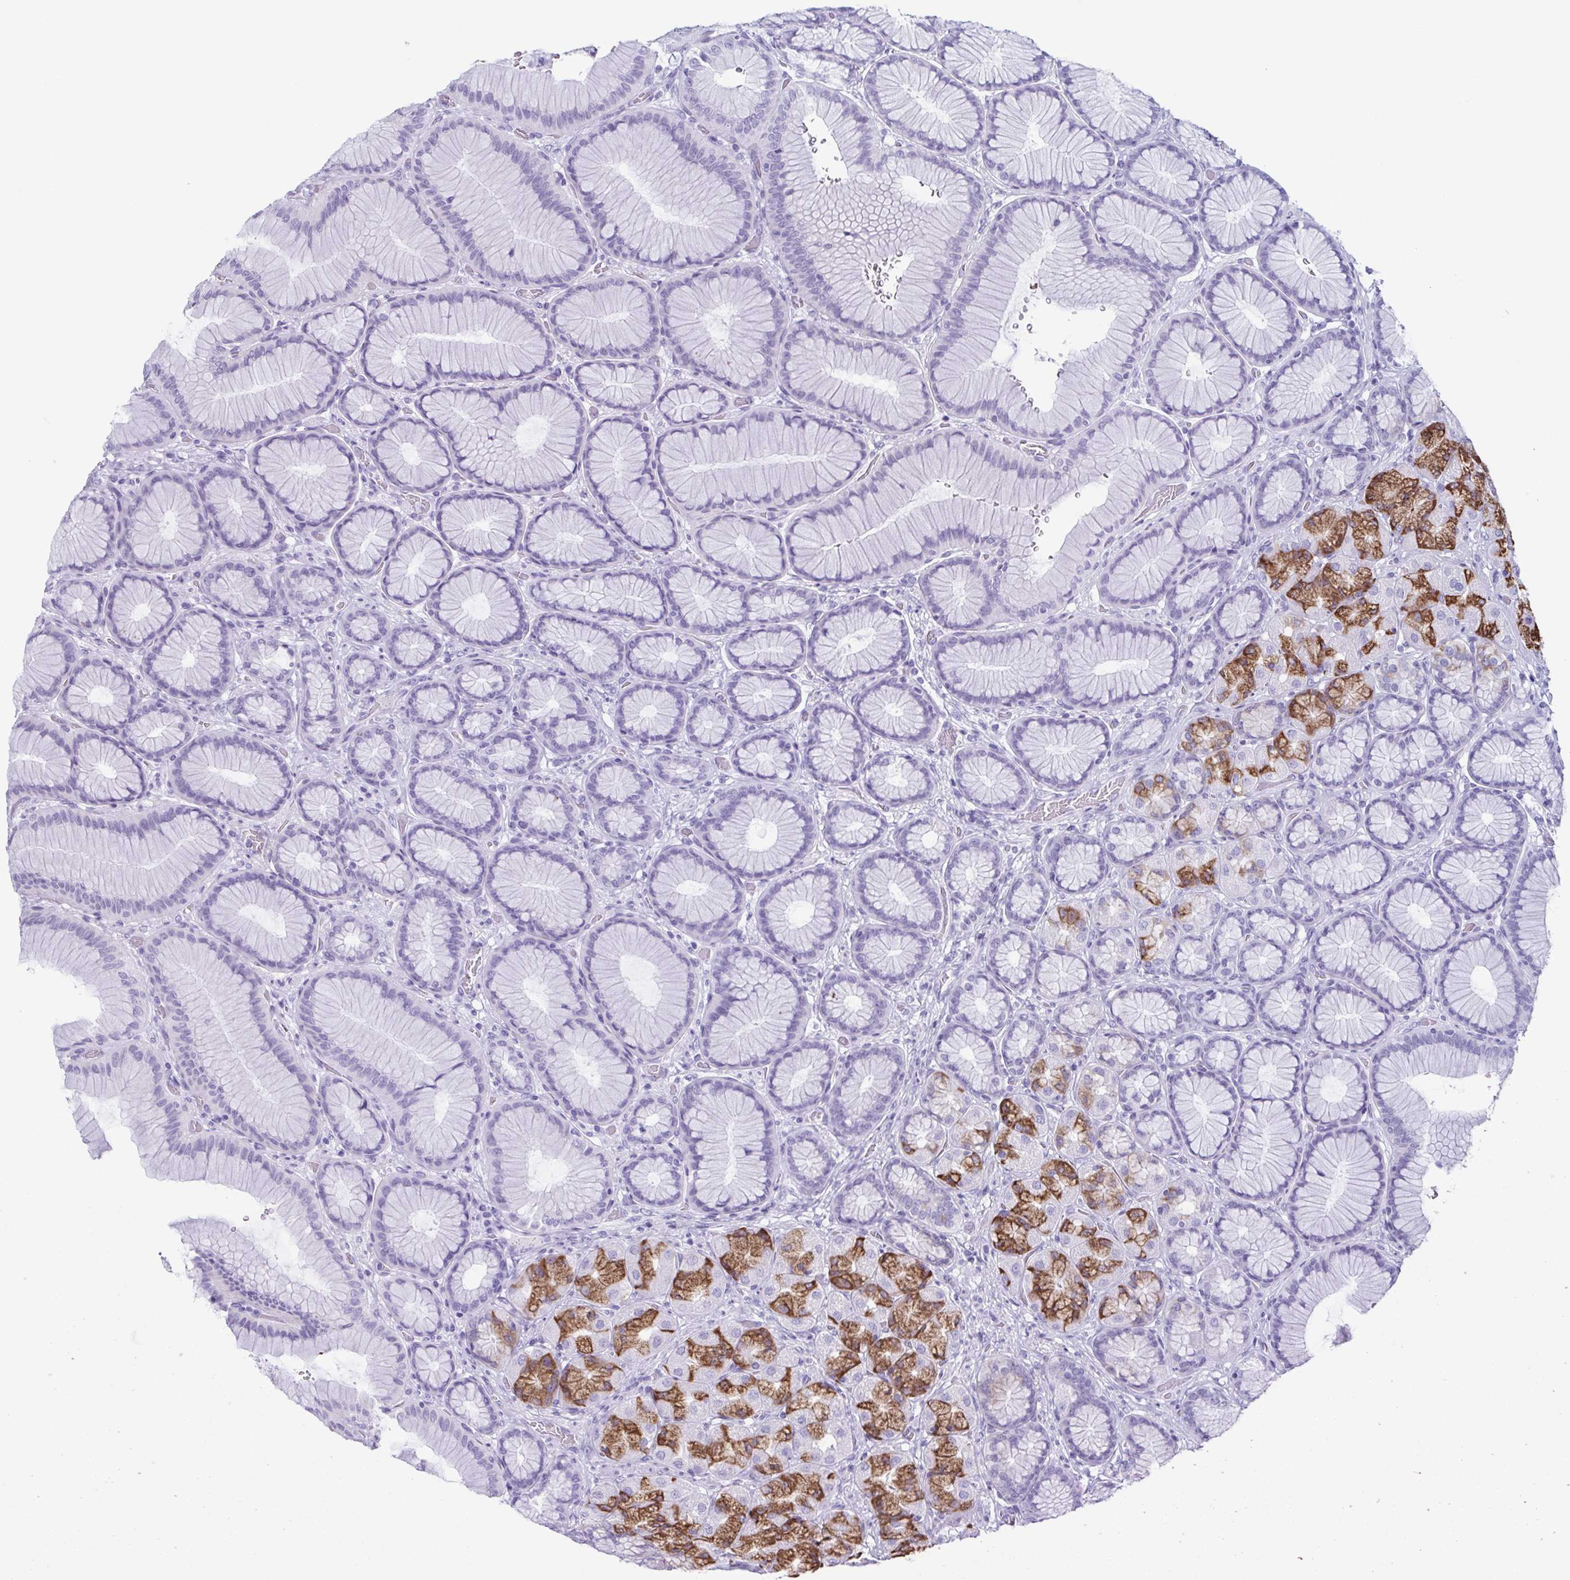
{"staining": {"intensity": "moderate", "quantity": "25%-75%", "location": "cytoplasmic/membranous"}, "tissue": "stomach", "cell_type": "Glandular cells", "image_type": "normal", "snomed": [{"axis": "morphology", "description": "Normal tissue, NOS"}, {"axis": "morphology", "description": "Adenocarcinoma, NOS"}, {"axis": "morphology", "description": "Adenocarcinoma, High grade"}, {"axis": "topography", "description": "Stomach, upper"}, {"axis": "topography", "description": "Stomach"}], "caption": "IHC (DAB (3,3'-diaminobenzidine)) staining of normal human stomach shows moderate cytoplasmic/membranous protein positivity in about 25%-75% of glandular cells.", "gene": "ENKUR", "patient": {"sex": "female", "age": 65}}